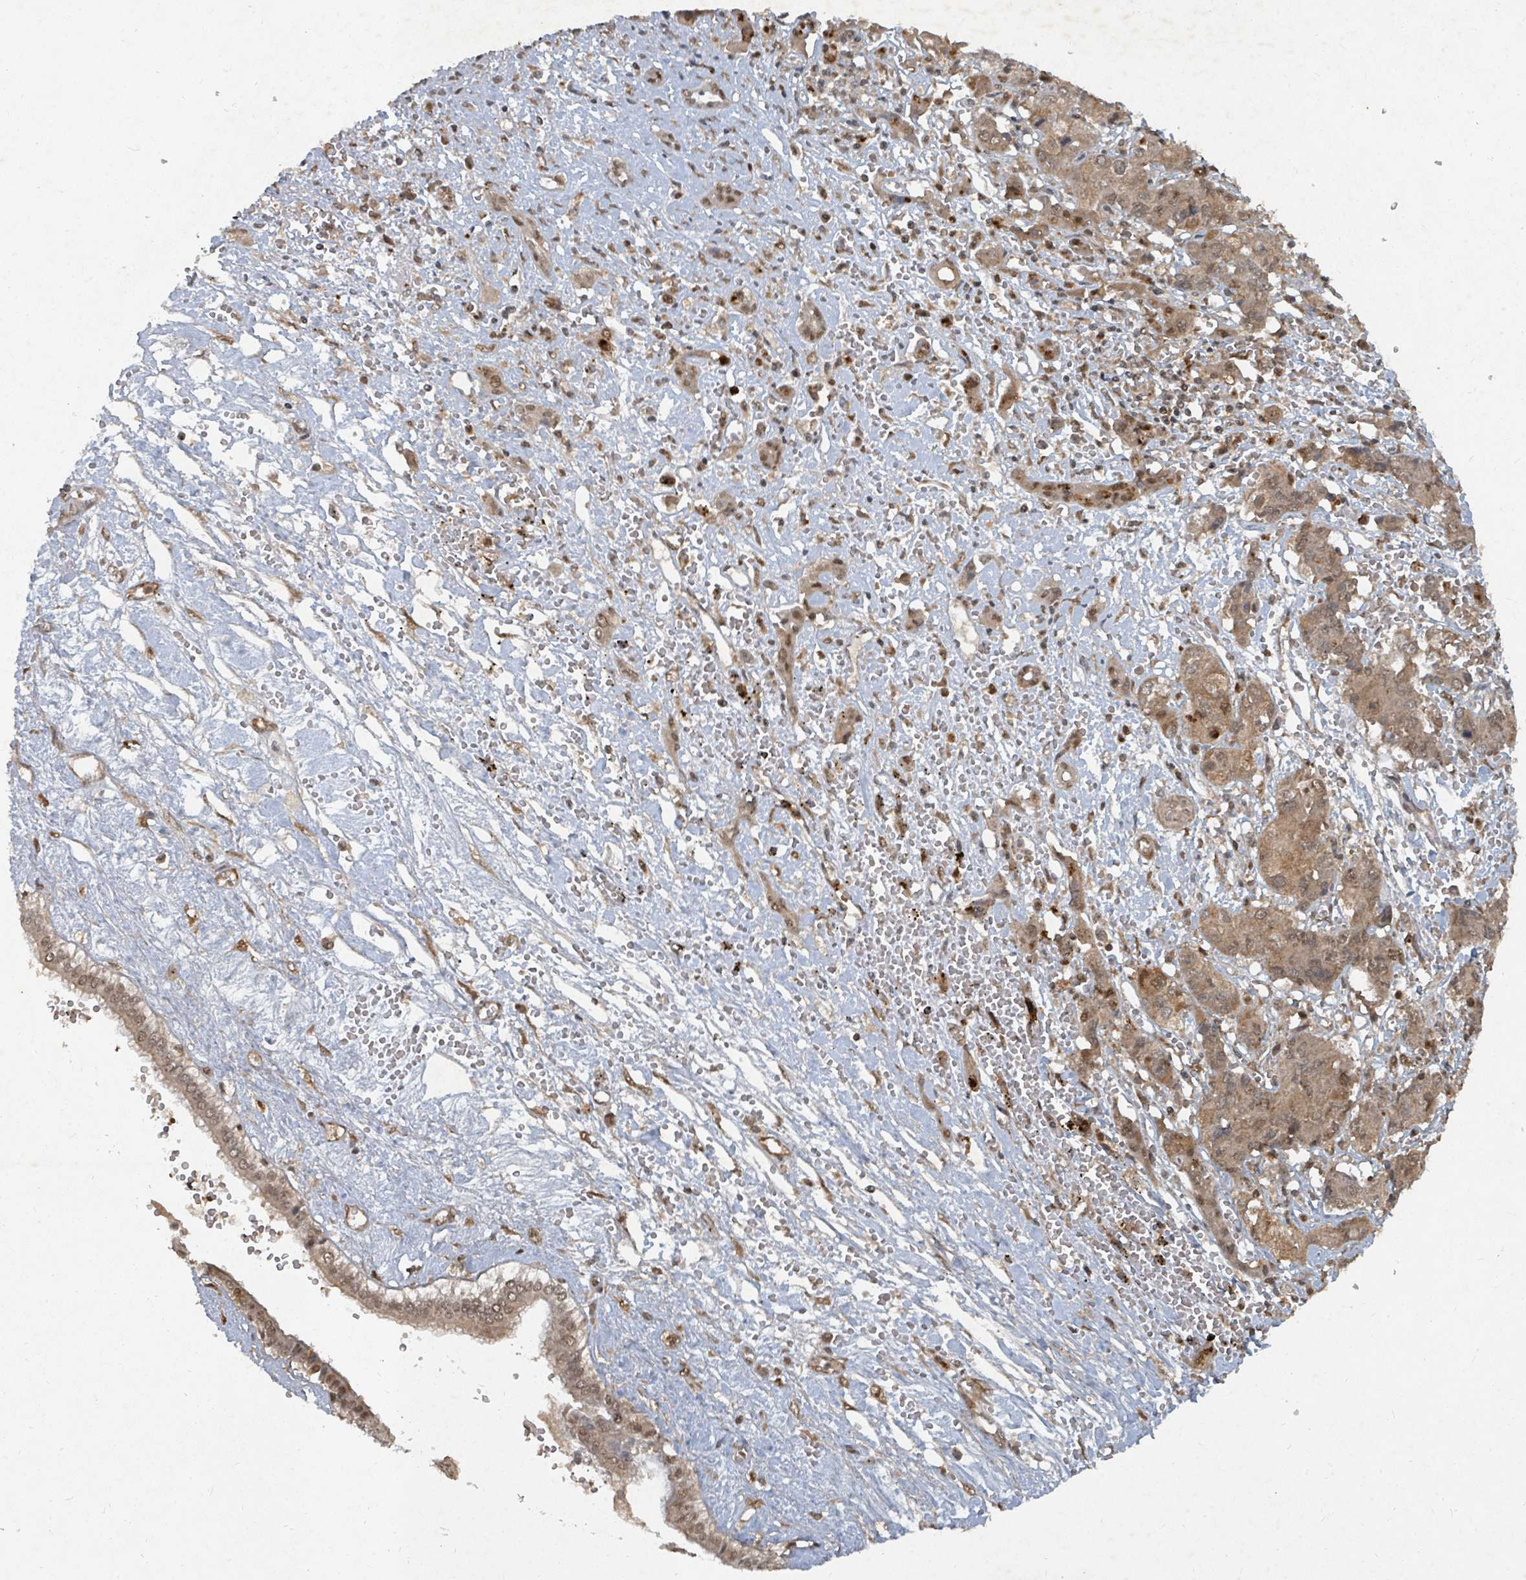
{"staining": {"intensity": "moderate", "quantity": ">75%", "location": "cytoplasmic/membranous,nuclear"}, "tissue": "liver cancer", "cell_type": "Tumor cells", "image_type": "cancer", "snomed": [{"axis": "morphology", "description": "Cholangiocarcinoma"}, {"axis": "topography", "description": "Liver"}], "caption": "Liver cancer (cholangiocarcinoma) stained for a protein (brown) shows moderate cytoplasmic/membranous and nuclear positive staining in approximately >75% of tumor cells.", "gene": "KDM4E", "patient": {"sex": "male", "age": 67}}